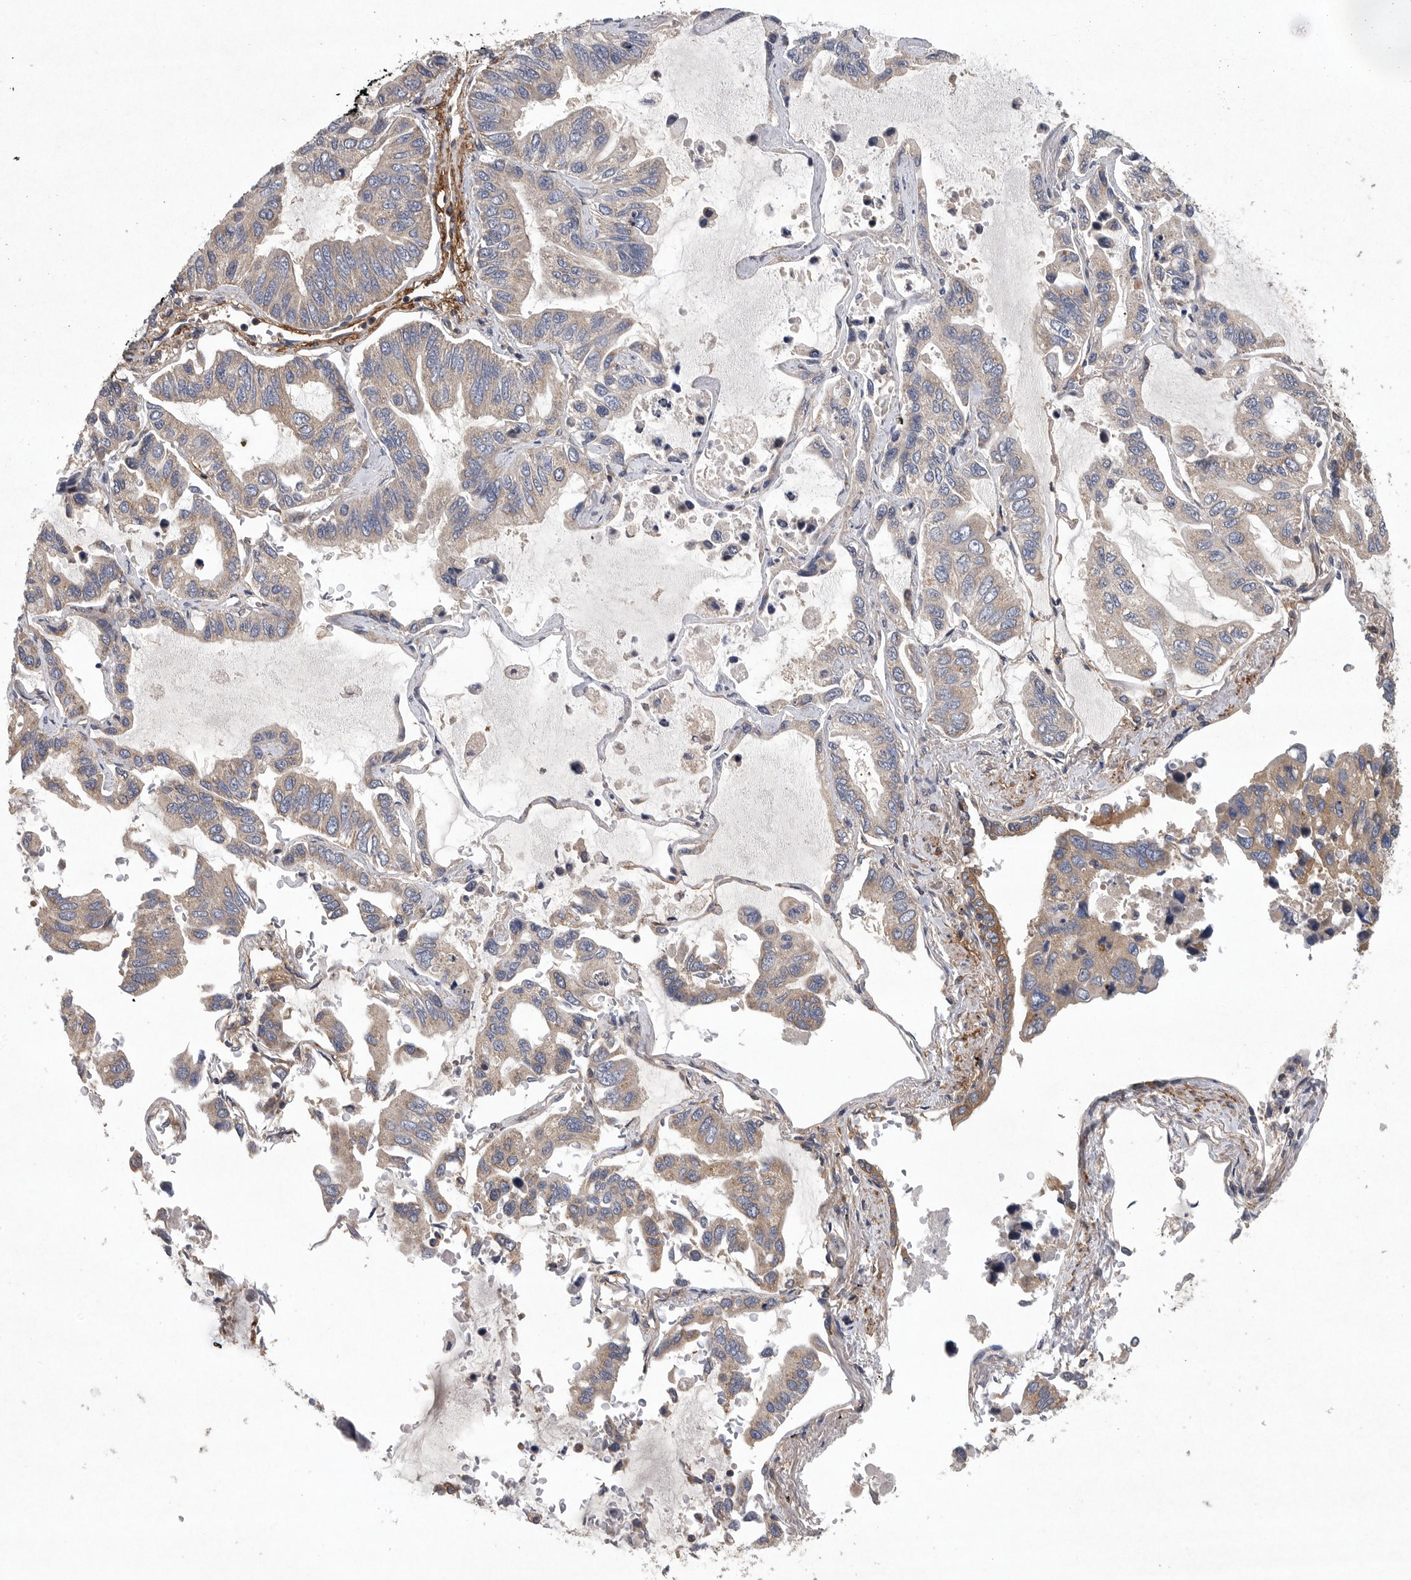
{"staining": {"intensity": "negative", "quantity": "none", "location": "none"}, "tissue": "lung cancer", "cell_type": "Tumor cells", "image_type": "cancer", "snomed": [{"axis": "morphology", "description": "Adenocarcinoma, NOS"}, {"axis": "topography", "description": "Lung"}], "caption": "DAB (3,3'-diaminobenzidine) immunohistochemical staining of adenocarcinoma (lung) exhibits no significant positivity in tumor cells.", "gene": "OXR1", "patient": {"sex": "male", "age": 64}}